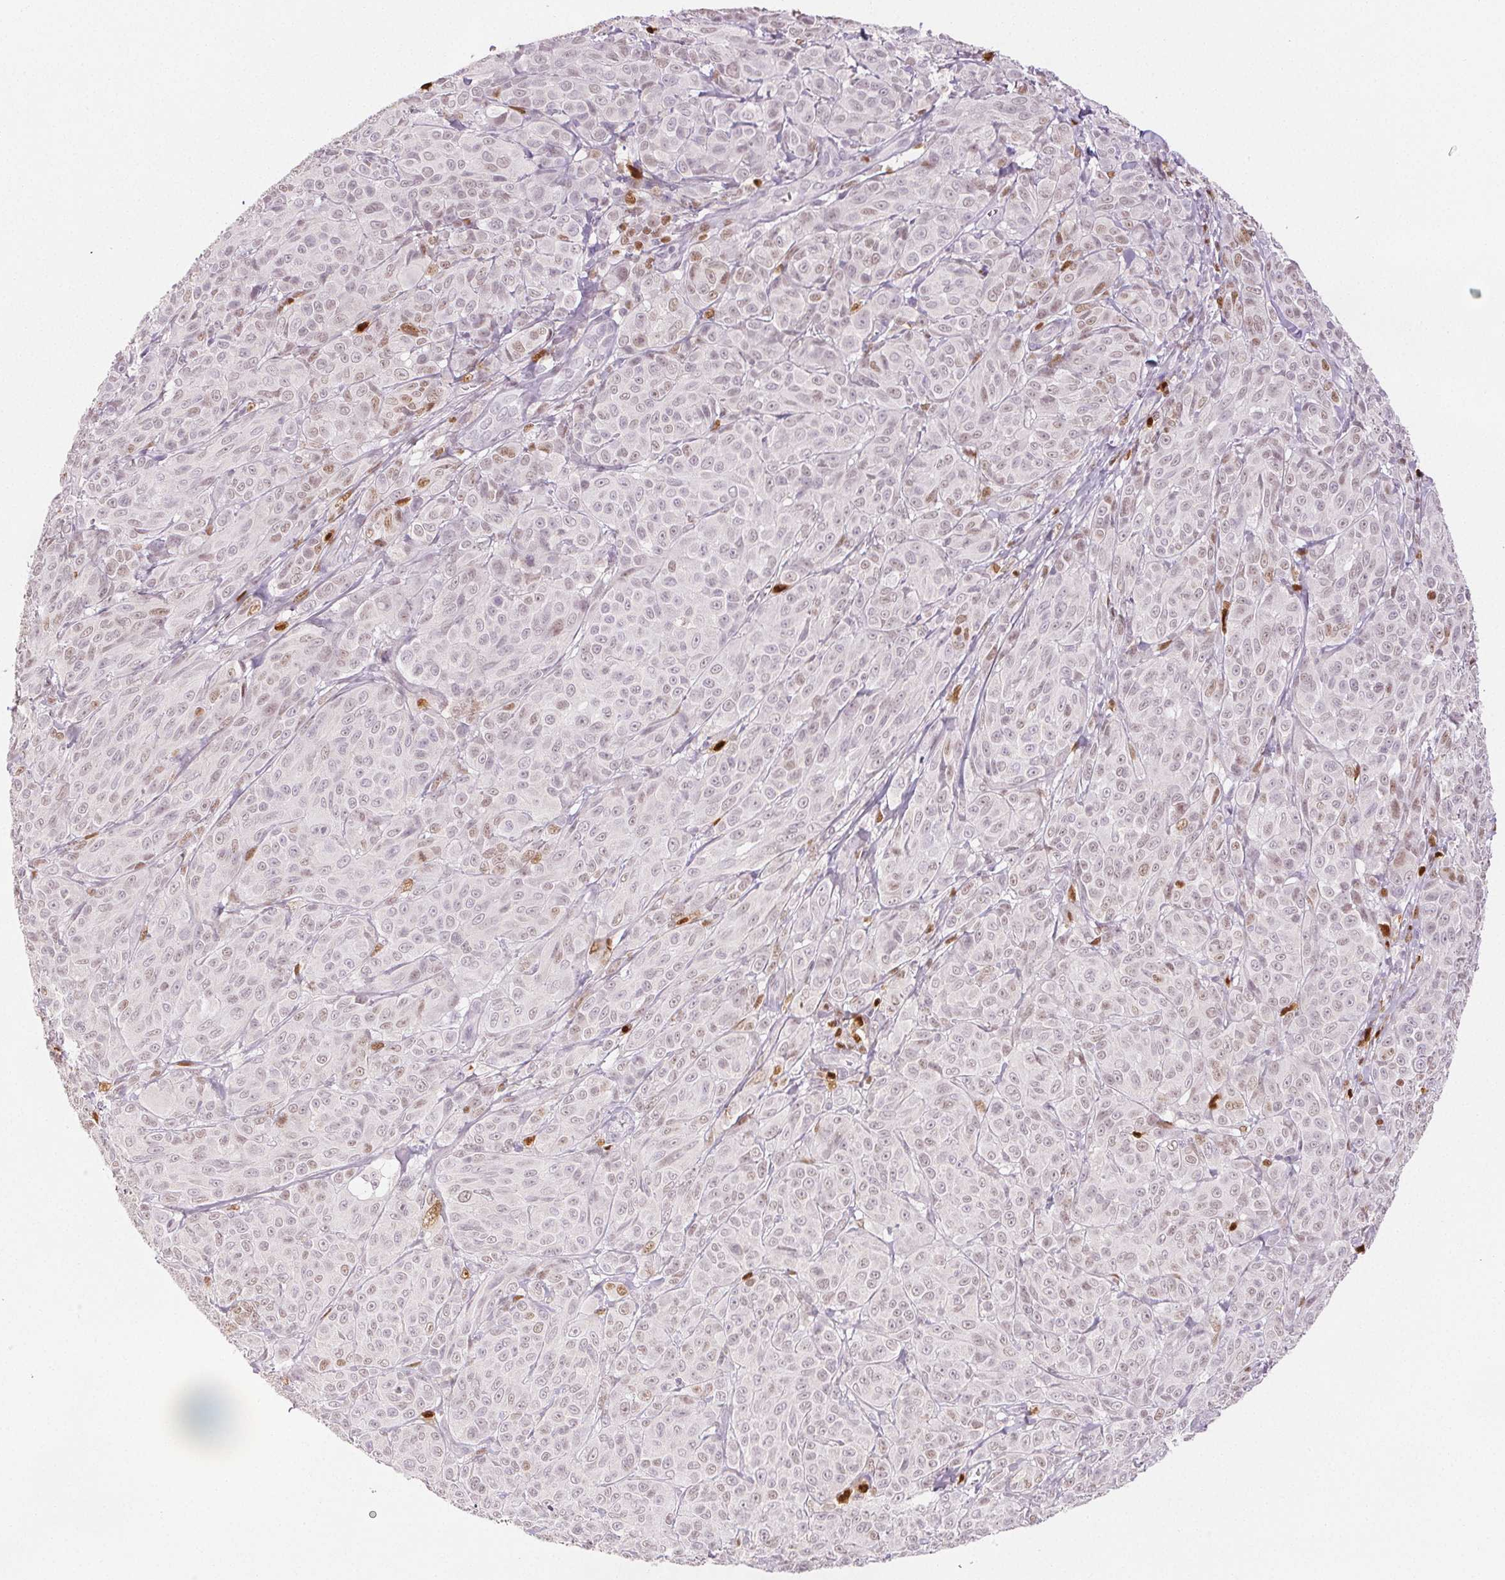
{"staining": {"intensity": "negative", "quantity": "none", "location": "none"}, "tissue": "melanoma", "cell_type": "Tumor cells", "image_type": "cancer", "snomed": [{"axis": "morphology", "description": "Malignant melanoma, NOS"}, {"axis": "topography", "description": "Skin"}], "caption": "A high-resolution photomicrograph shows IHC staining of malignant melanoma, which exhibits no significant positivity in tumor cells.", "gene": "RUNX2", "patient": {"sex": "male", "age": 89}}